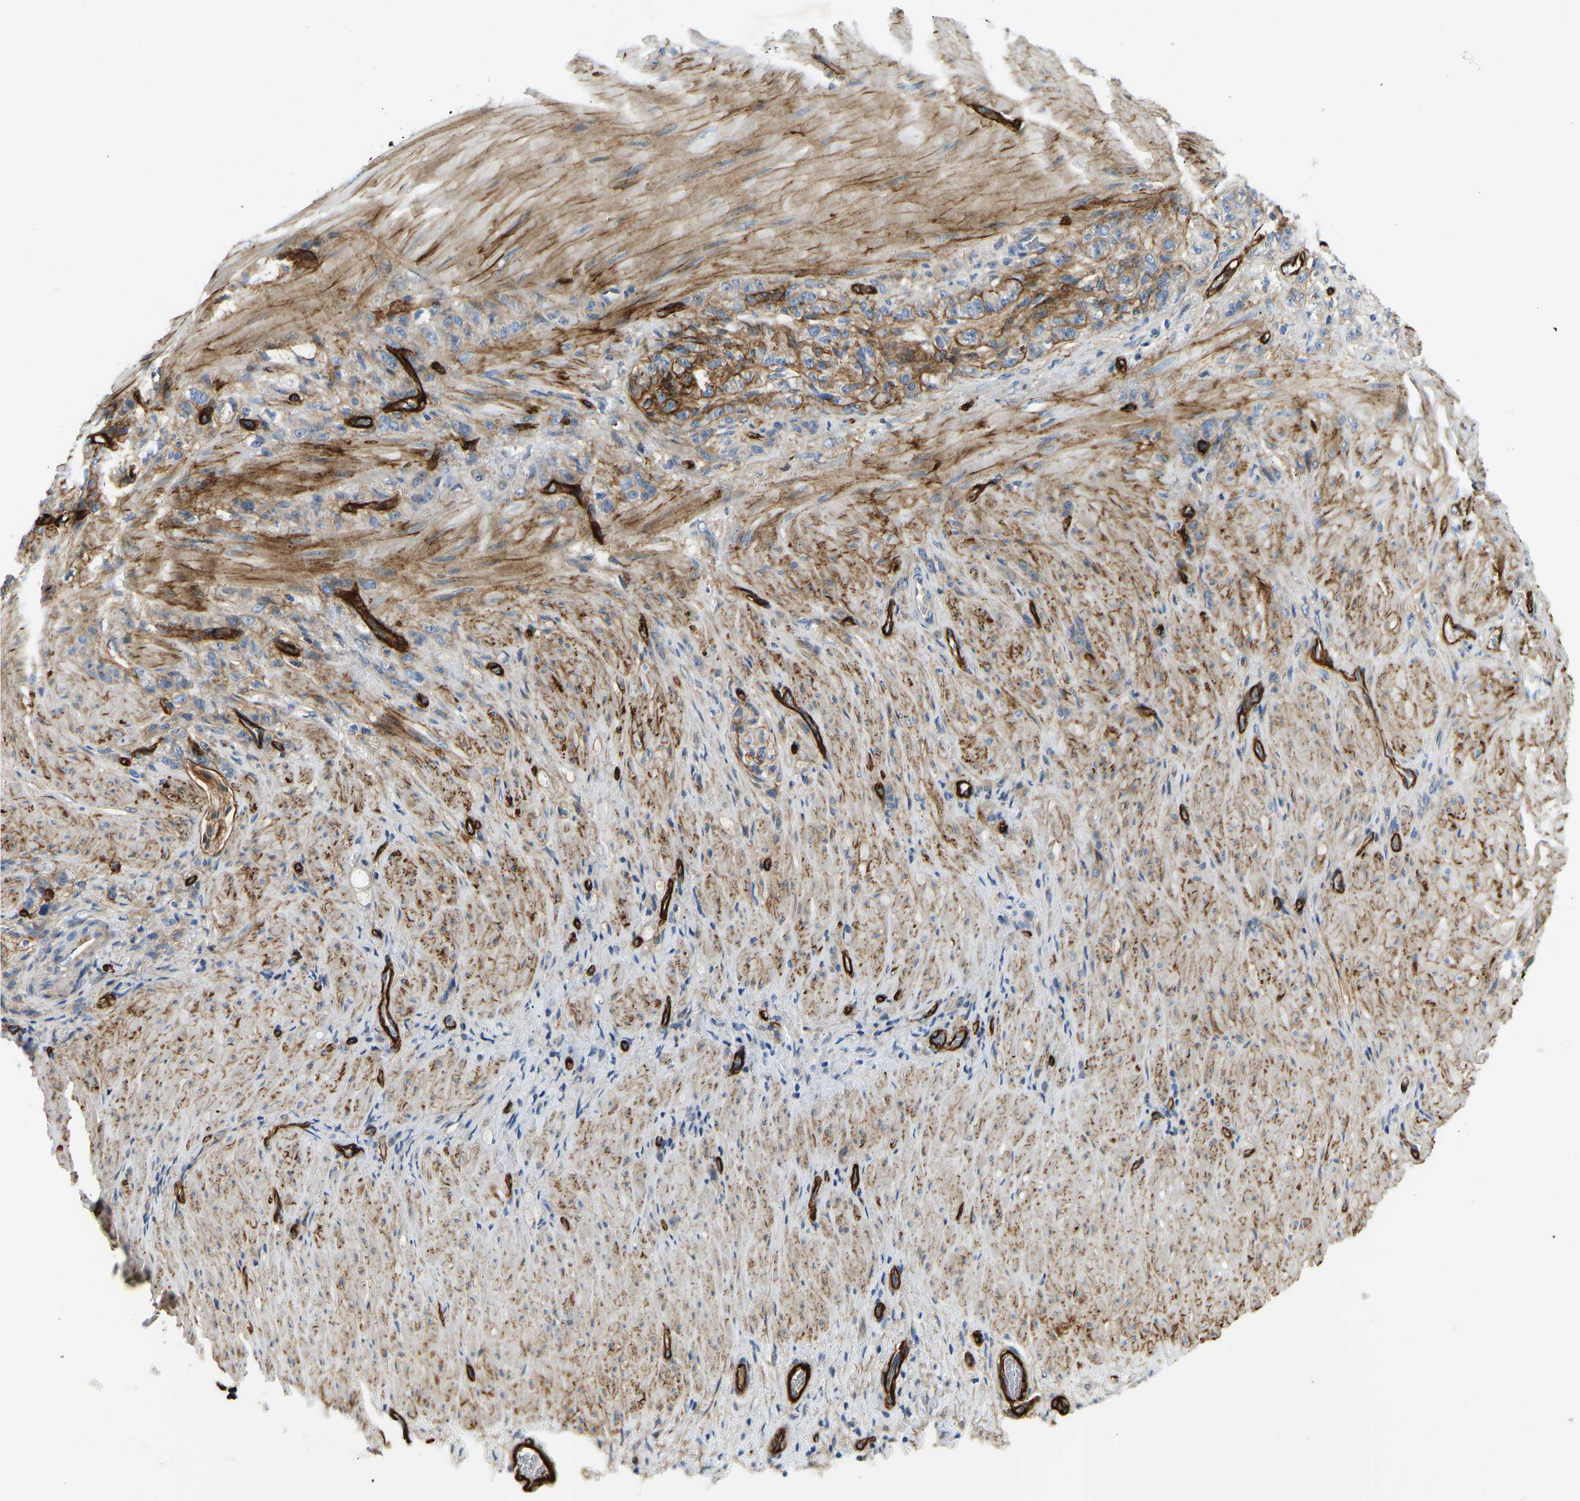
{"staining": {"intensity": "weak", "quantity": "25%-75%", "location": "cytoplasmic/membranous"}, "tissue": "stomach cancer", "cell_type": "Tumor cells", "image_type": "cancer", "snomed": [{"axis": "morphology", "description": "Normal tissue, NOS"}, {"axis": "morphology", "description": "Adenocarcinoma, NOS"}, {"axis": "topography", "description": "Stomach"}], "caption": "Adenocarcinoma (stomach) was stained to show a protein in brown. There is low levels of weak cytoplasmic/membranous expression in approximately 25%-75% of tumor cells.", "gene": "COL15A1", "patient": {"sex": "male", "age": 82}}